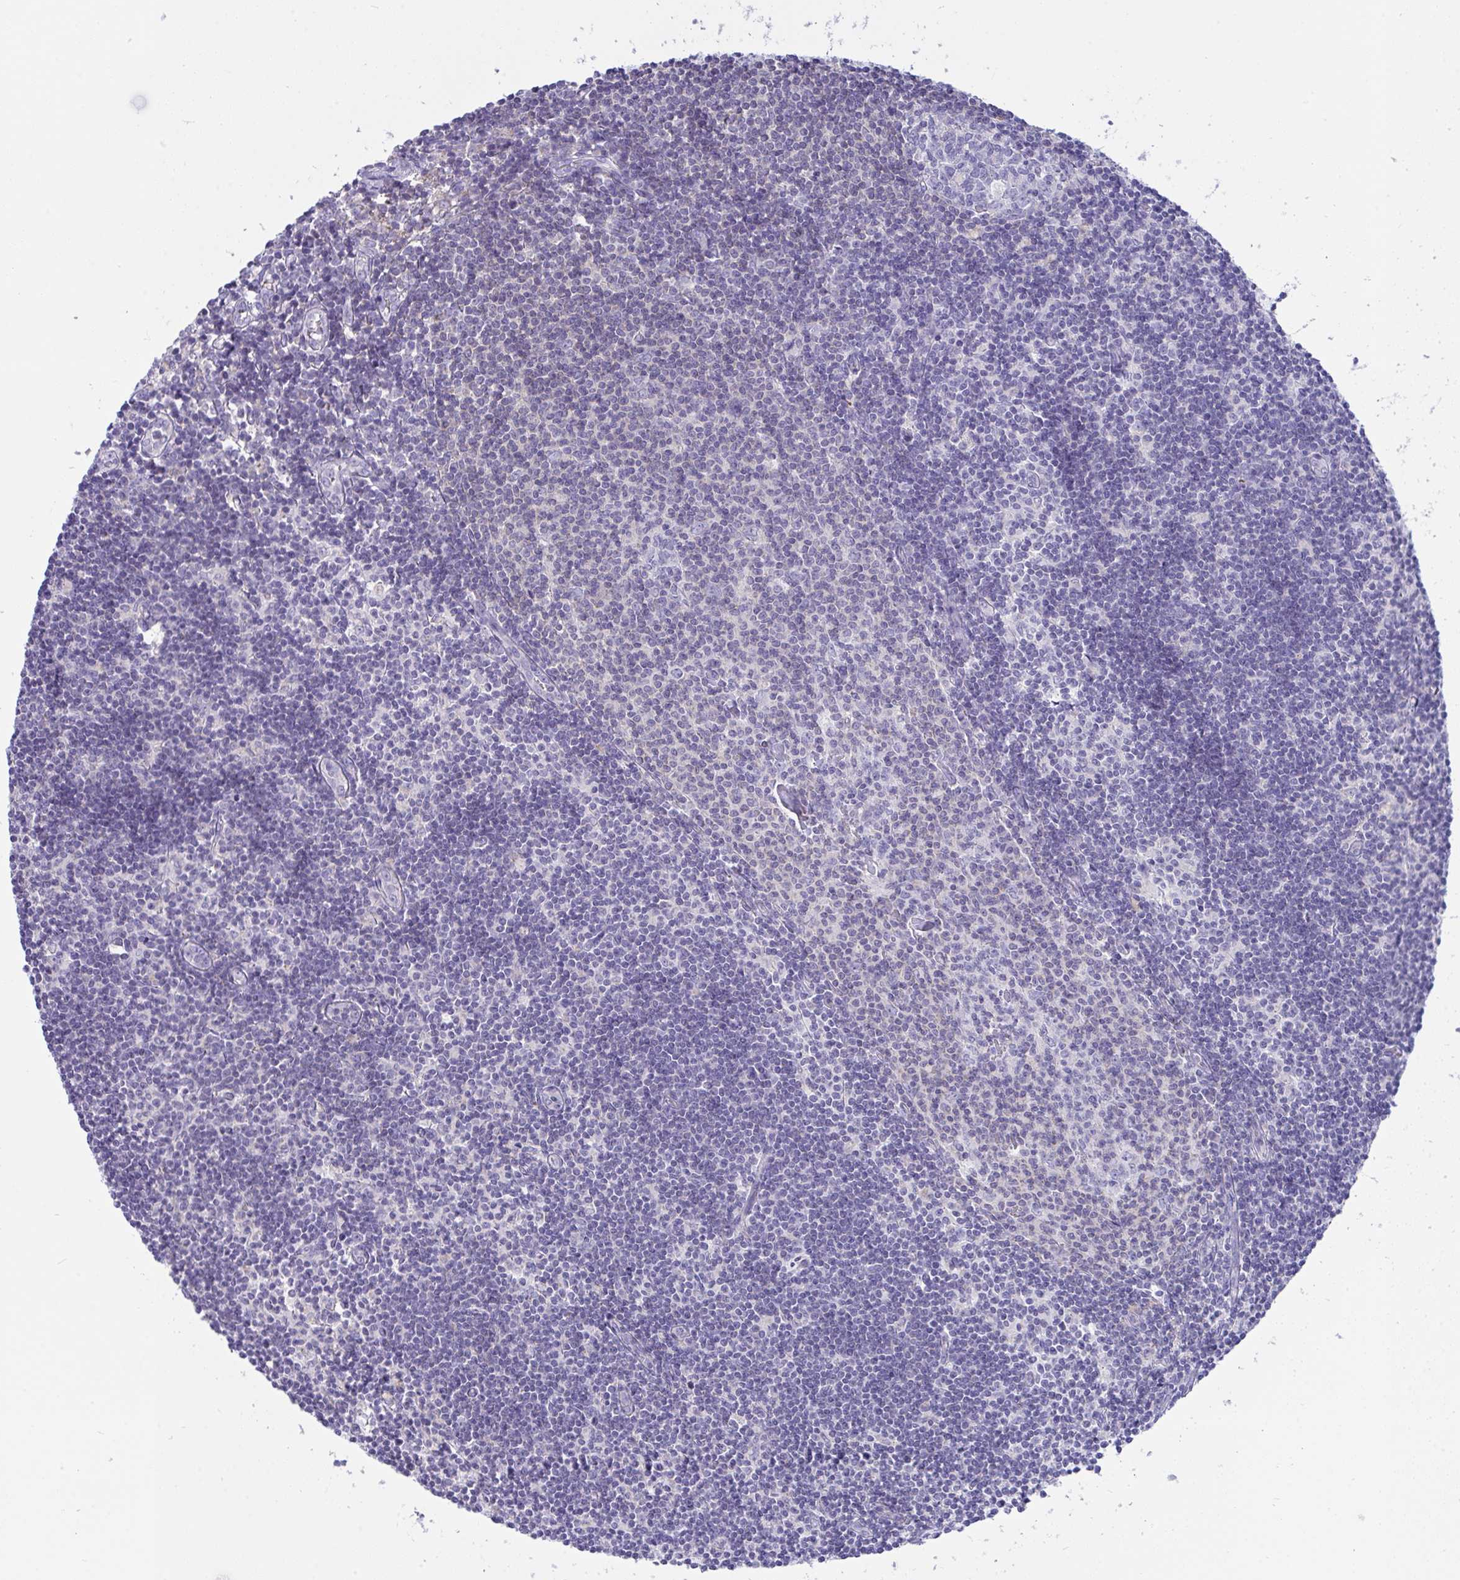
{"staining": {"intensity": "negative", "quantity": "none", "location": "none"}, "tissue": "lymph node", "cell_type": "Germinal center cells", "image_type": "normal", "snomed": [{"axis": "morphology", "description": "Normal tissue, NOS"}, {"axis": "topography", "description": "Lymph node"}], "caption": "Image shows no protein expression in germinal center cells of normal lymph node.", "gene": "PLA2G12B", "patient": {"sex": "female", "age": 31}}